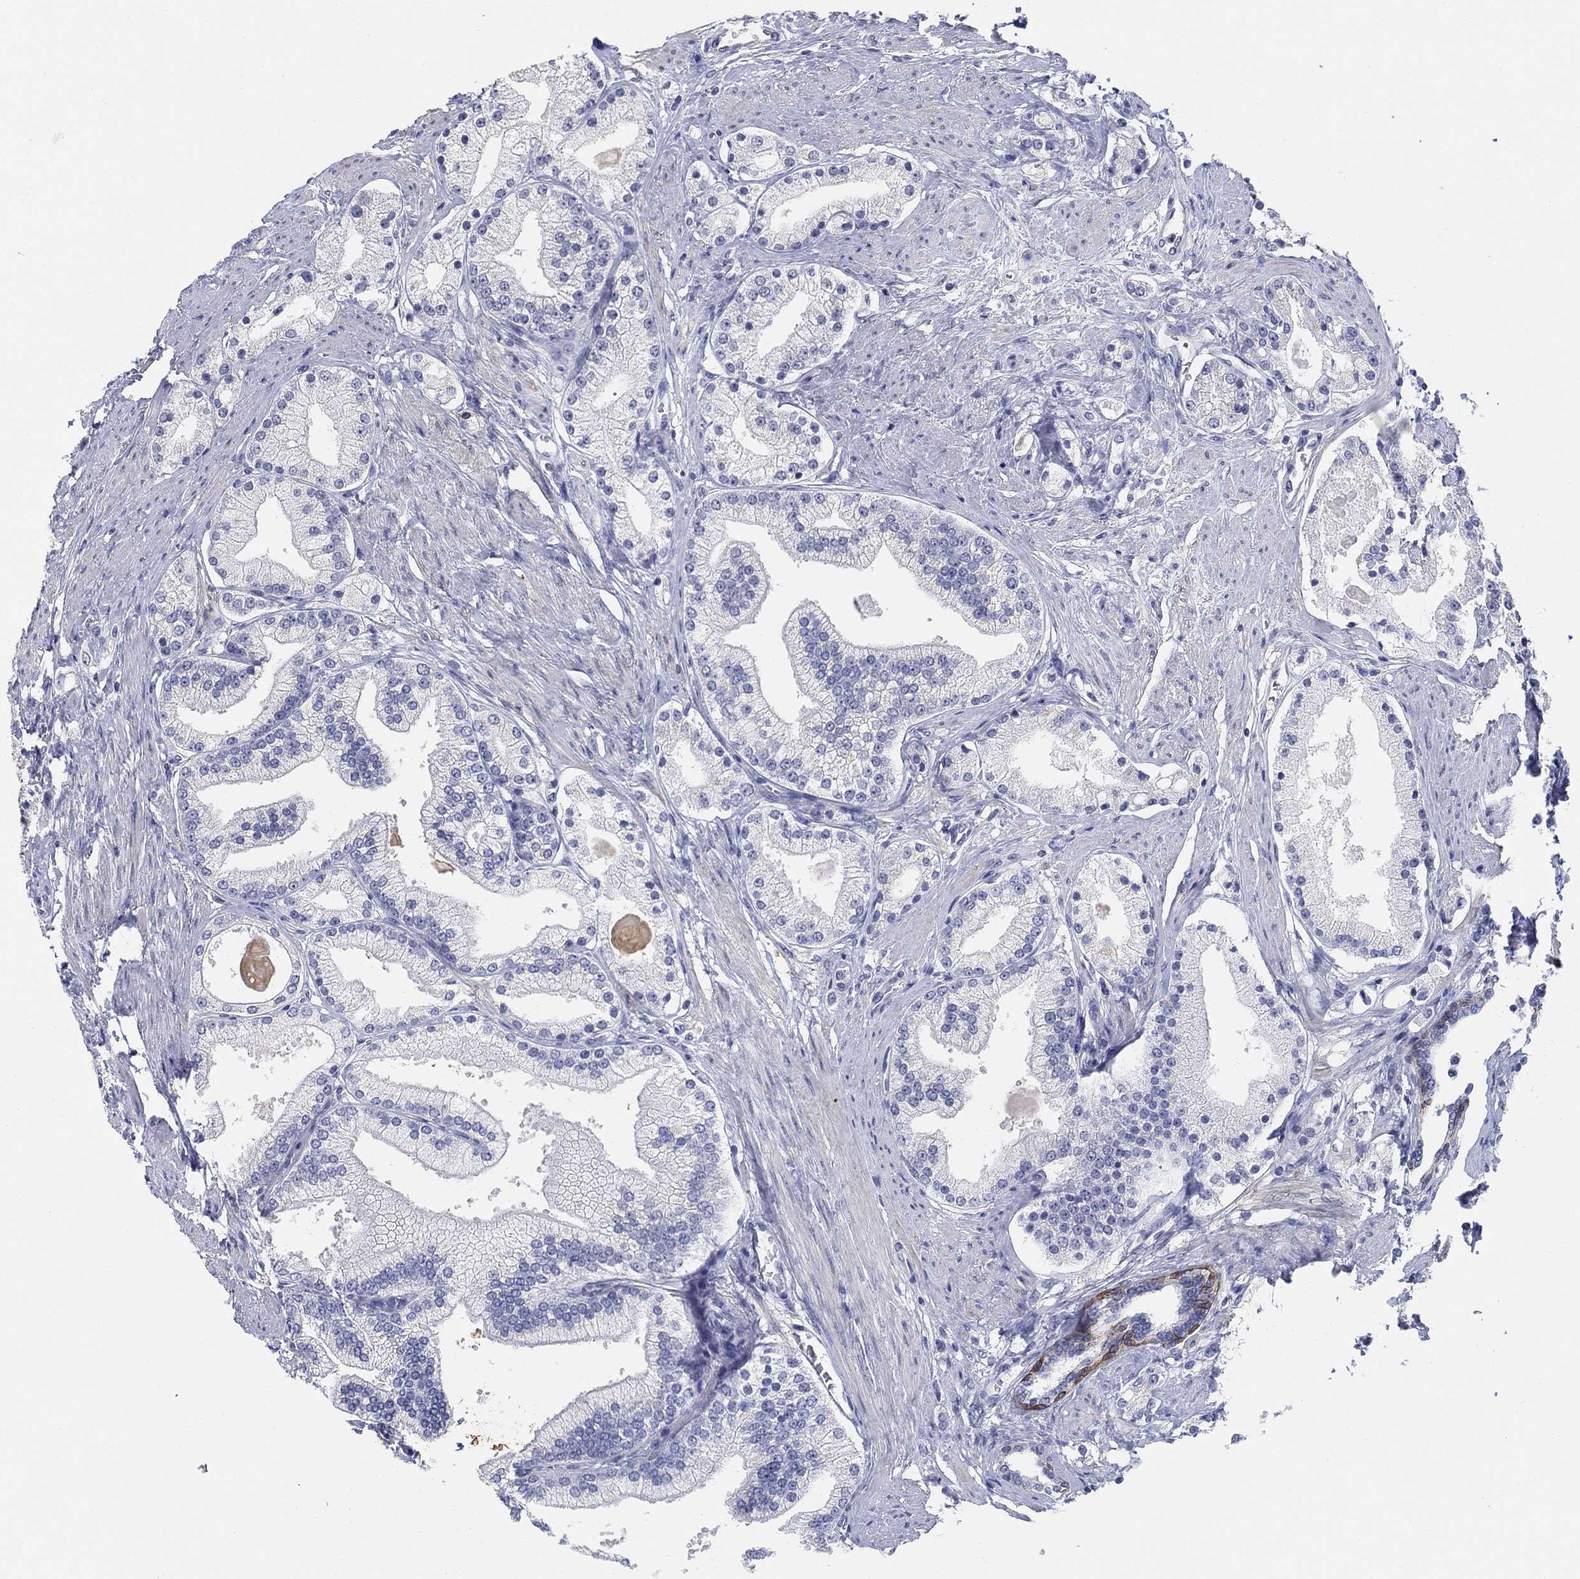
{"staining": {"intensity": "negative", "quantity": "none", "location": "none"}, "tissue": "prostate cancer", "cell_type": "Tumor cells", "image_type": "cancer", "snomed": [{"axis": "morphology", "description": "Adenocarcinoma, NOS"}, {"axis": "topography", "description": "Prostate and seminal vesicle, NOS"}, {"axis": "topography", "description": "Prostate"}], "caption": "Immunohistochemistry micrograph of prostate adenocarcinoma stained for a protein (brown), which displays no staining in tumor cells.", "gene": "CLUL1", "patient": {"sex": "male", "age": 67}}